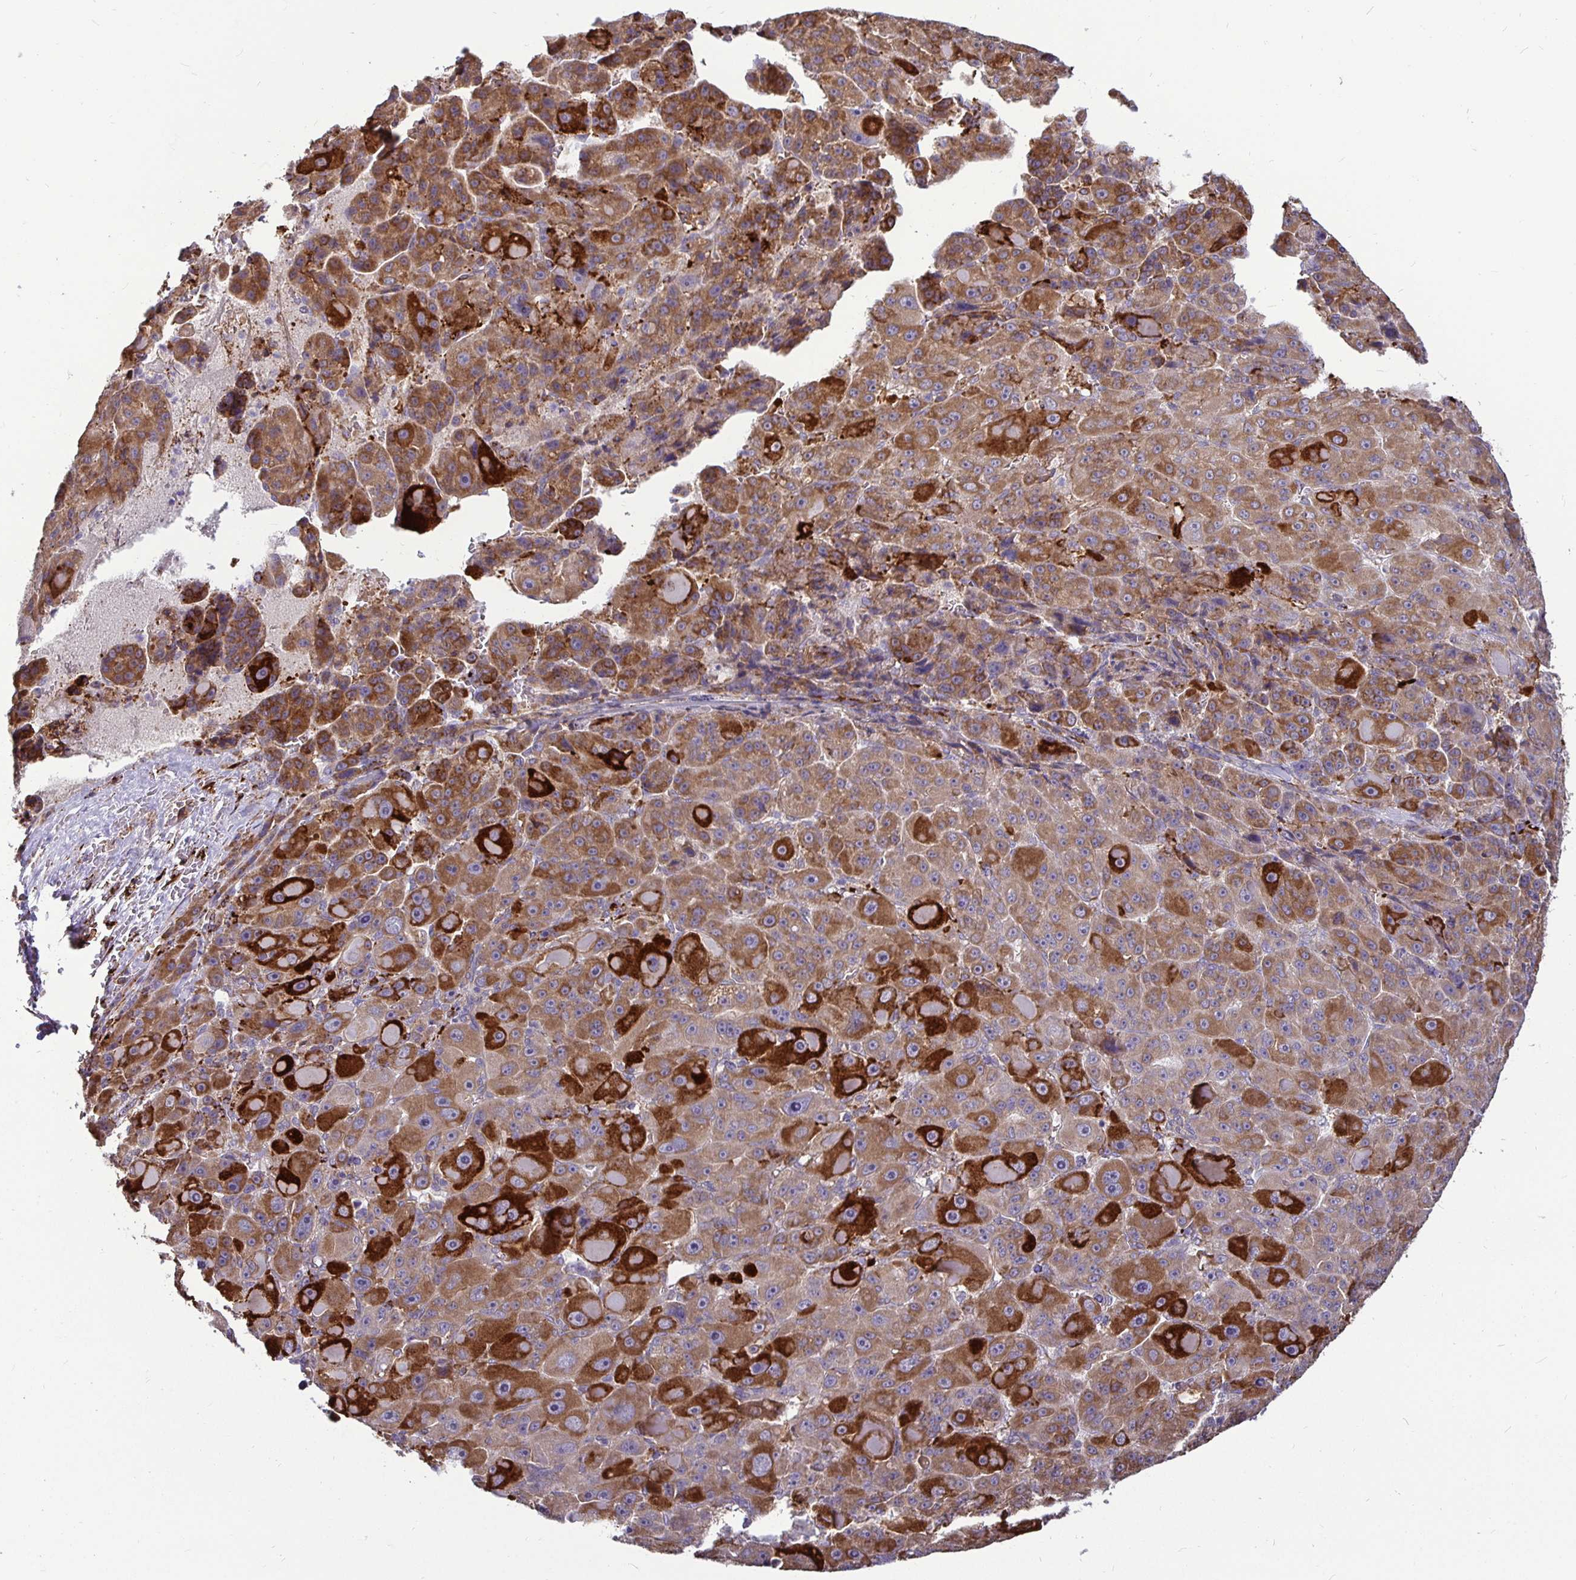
{"staining": {"intensity": "strong", "quantity": ">75%", "location": "cytoplasmic/membranous"}, "tissue": "liver cancer", "cell_type": "Tumor cells", "image_type": "cancer", "snomed": [{"axis": "morphology", "description": "Carcinoma, Hepatocellular, NOS"}, {"axis": "topography", "description": "Liver"}], "caption": "Immunohistochemical staining of human liver cancer shows high levels of strong cytoplasmic/membranous positivity in about >75% of tumor cells.", "gene": "P4HA2", "patient": {"sex": "male", "age": 76}}